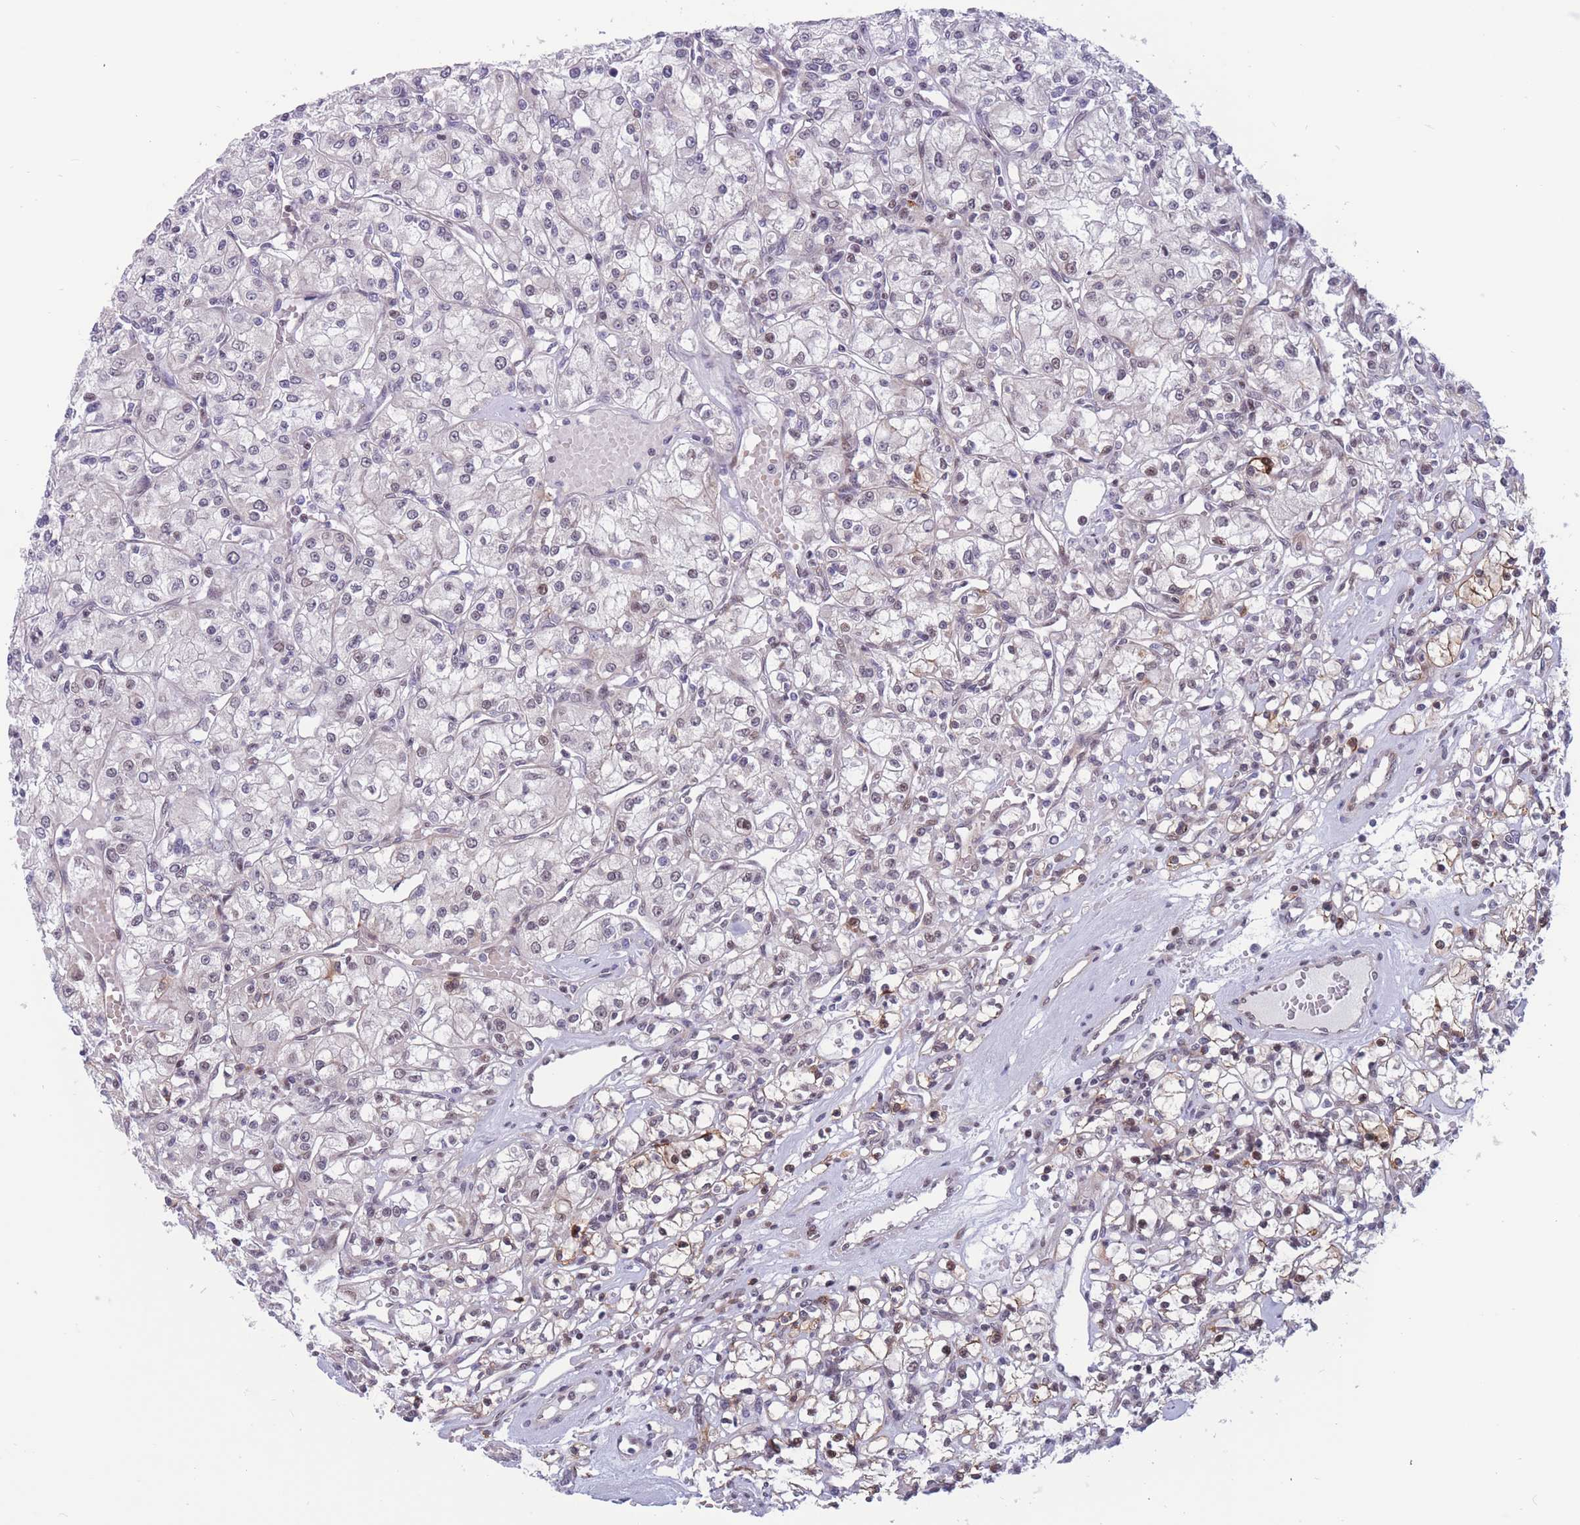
{"staining": {"intensity": "weak", "quantity": "<25%", "location": "cytoplasmic/membranous,nuclear"}, "tissue": "renal cancer", "cell_type": "Tumor cells", "image_type": "cancer", "snomed": [{"axis": "morphology", "description": "Adenocarcinoma, NOS"}, {"axis": "topography", "description": "Kidney"}], "caption": "This is a image of immunohistochemistry staining of renal adenocarcinoma, which shows no expression in tumor cells. (IHC, brightfield microscopy, high magnification).", "gene": "BCL9L", "patient": {"sex": "female", "age": 59}}